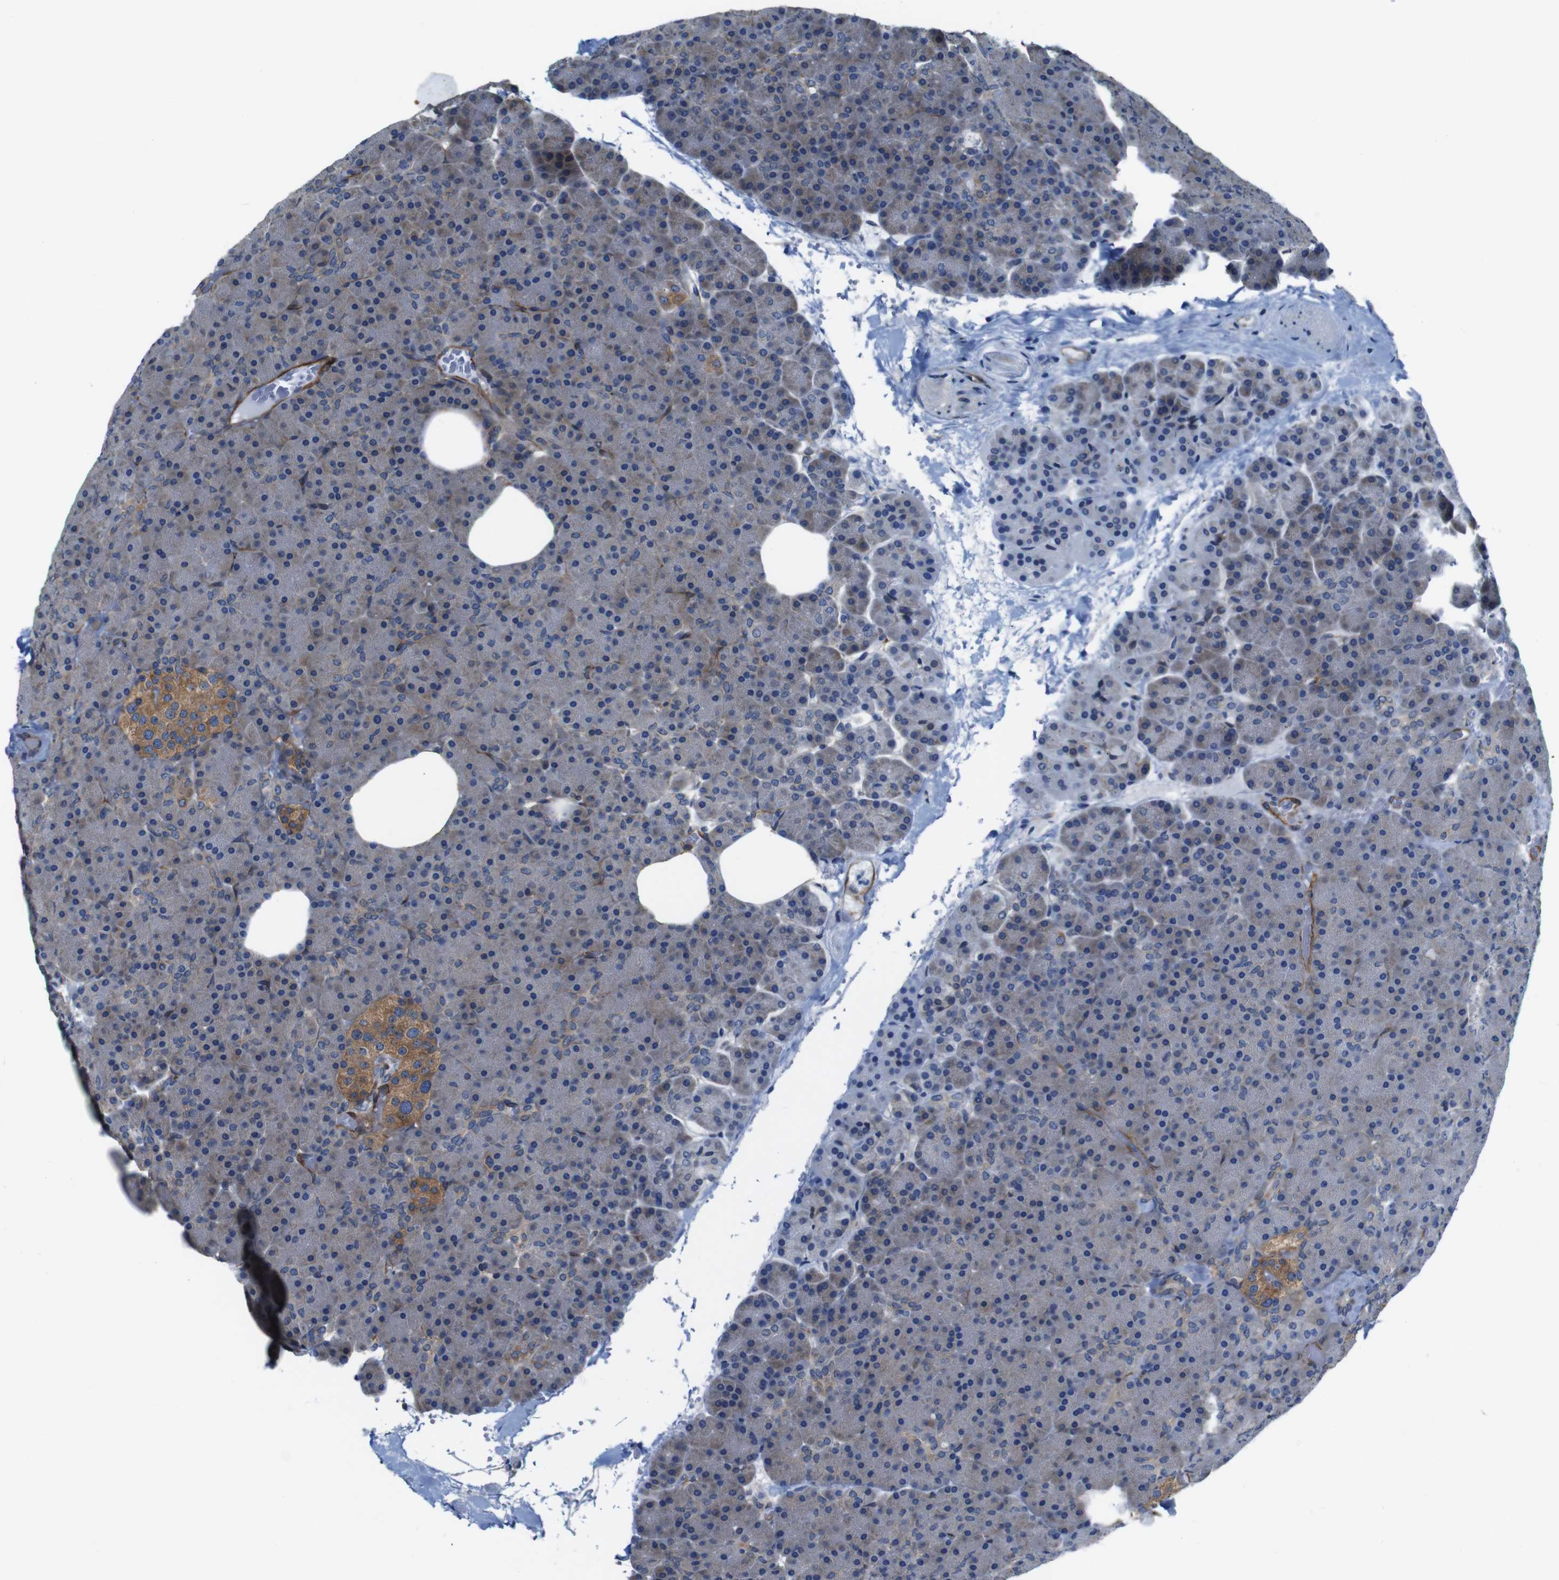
{"staining": {"intensity": "negative", "quantity": "none", "location": "none"}, "tissue": "pancreas", "cell_type": "Exocrine glandular cells", "image_type": "normal", "snomed": [{"axis": "morphology", "description": "Normal tissue, NOS"}, {"axis": "topography", "description": "Pancreas"}], "caption": "A micrograph of pancreas stained for a protein demonstrates no brown staining in exocrine glandular cells. The staining was performed using DAB to visualize the protein expression in brown, while the nuclei were stained in blue with hematoxylin (Magnification: 20x).", "gene": "GGT7", "patient": {"sex": "female", "age": 35}}